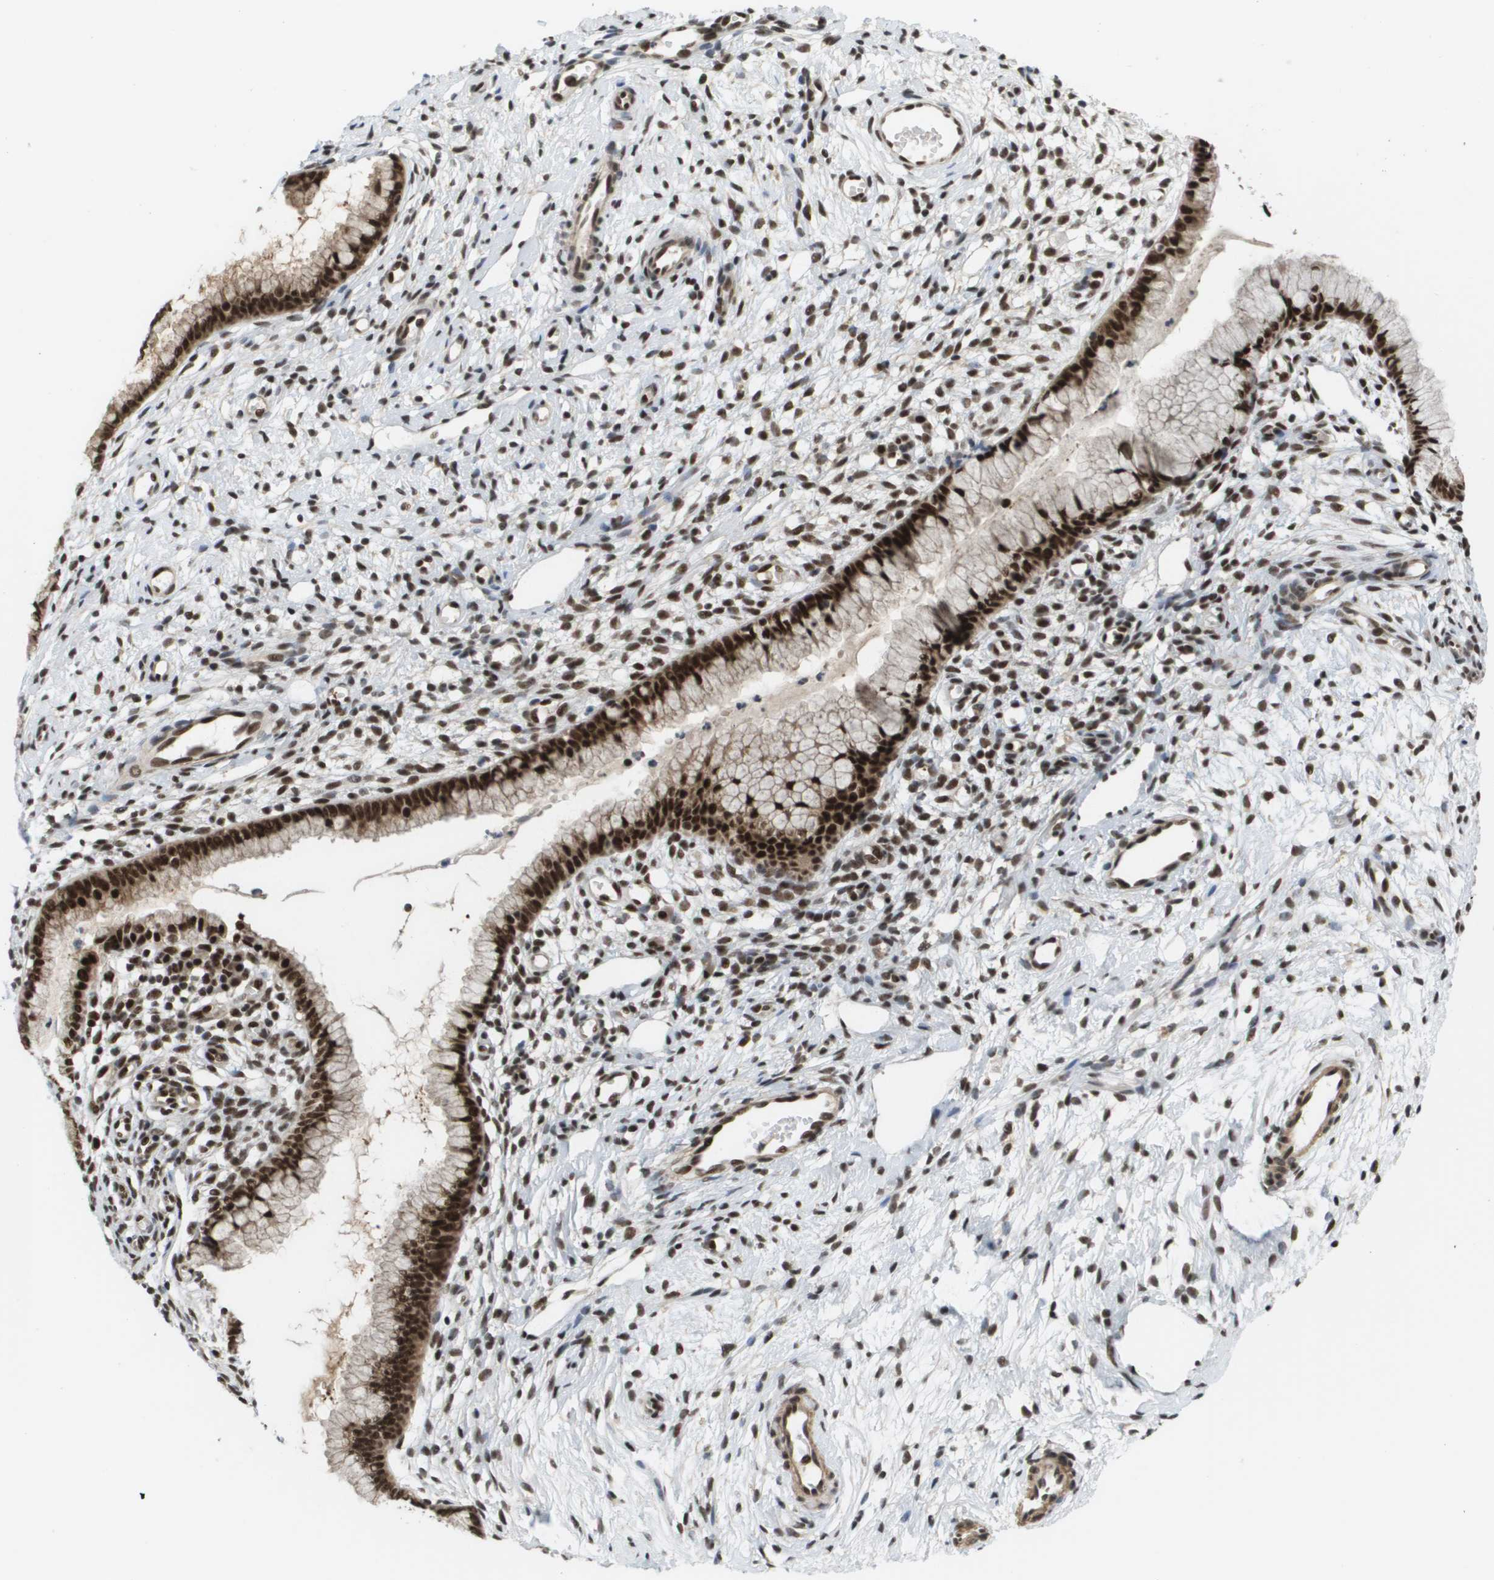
{"staining": {"intensity": "strong", "quantity": ">75%", "location": "nuclear"}, "tissue": "cervix", "cell_type": "Glandular cells", "image_type": "normal", "snomed": [{"axis": "morphology", "description": "Normal tissue, NOS"}, {"axis": "topography", "description": "Cervix"}], "caption": "IHC staining of normal cervix, which reveals high levels of strong nuclear staining in about >75% of glandular cells indicating strong nuclear protein expression. The staining was performed using DAB (3,3'-diaminobenzidine) (brown) for protein detection and nuclei were counterstained in hematoxylin (blue).", "gene": "PRCC", "patient": {"sex": "female", "age": 65}}